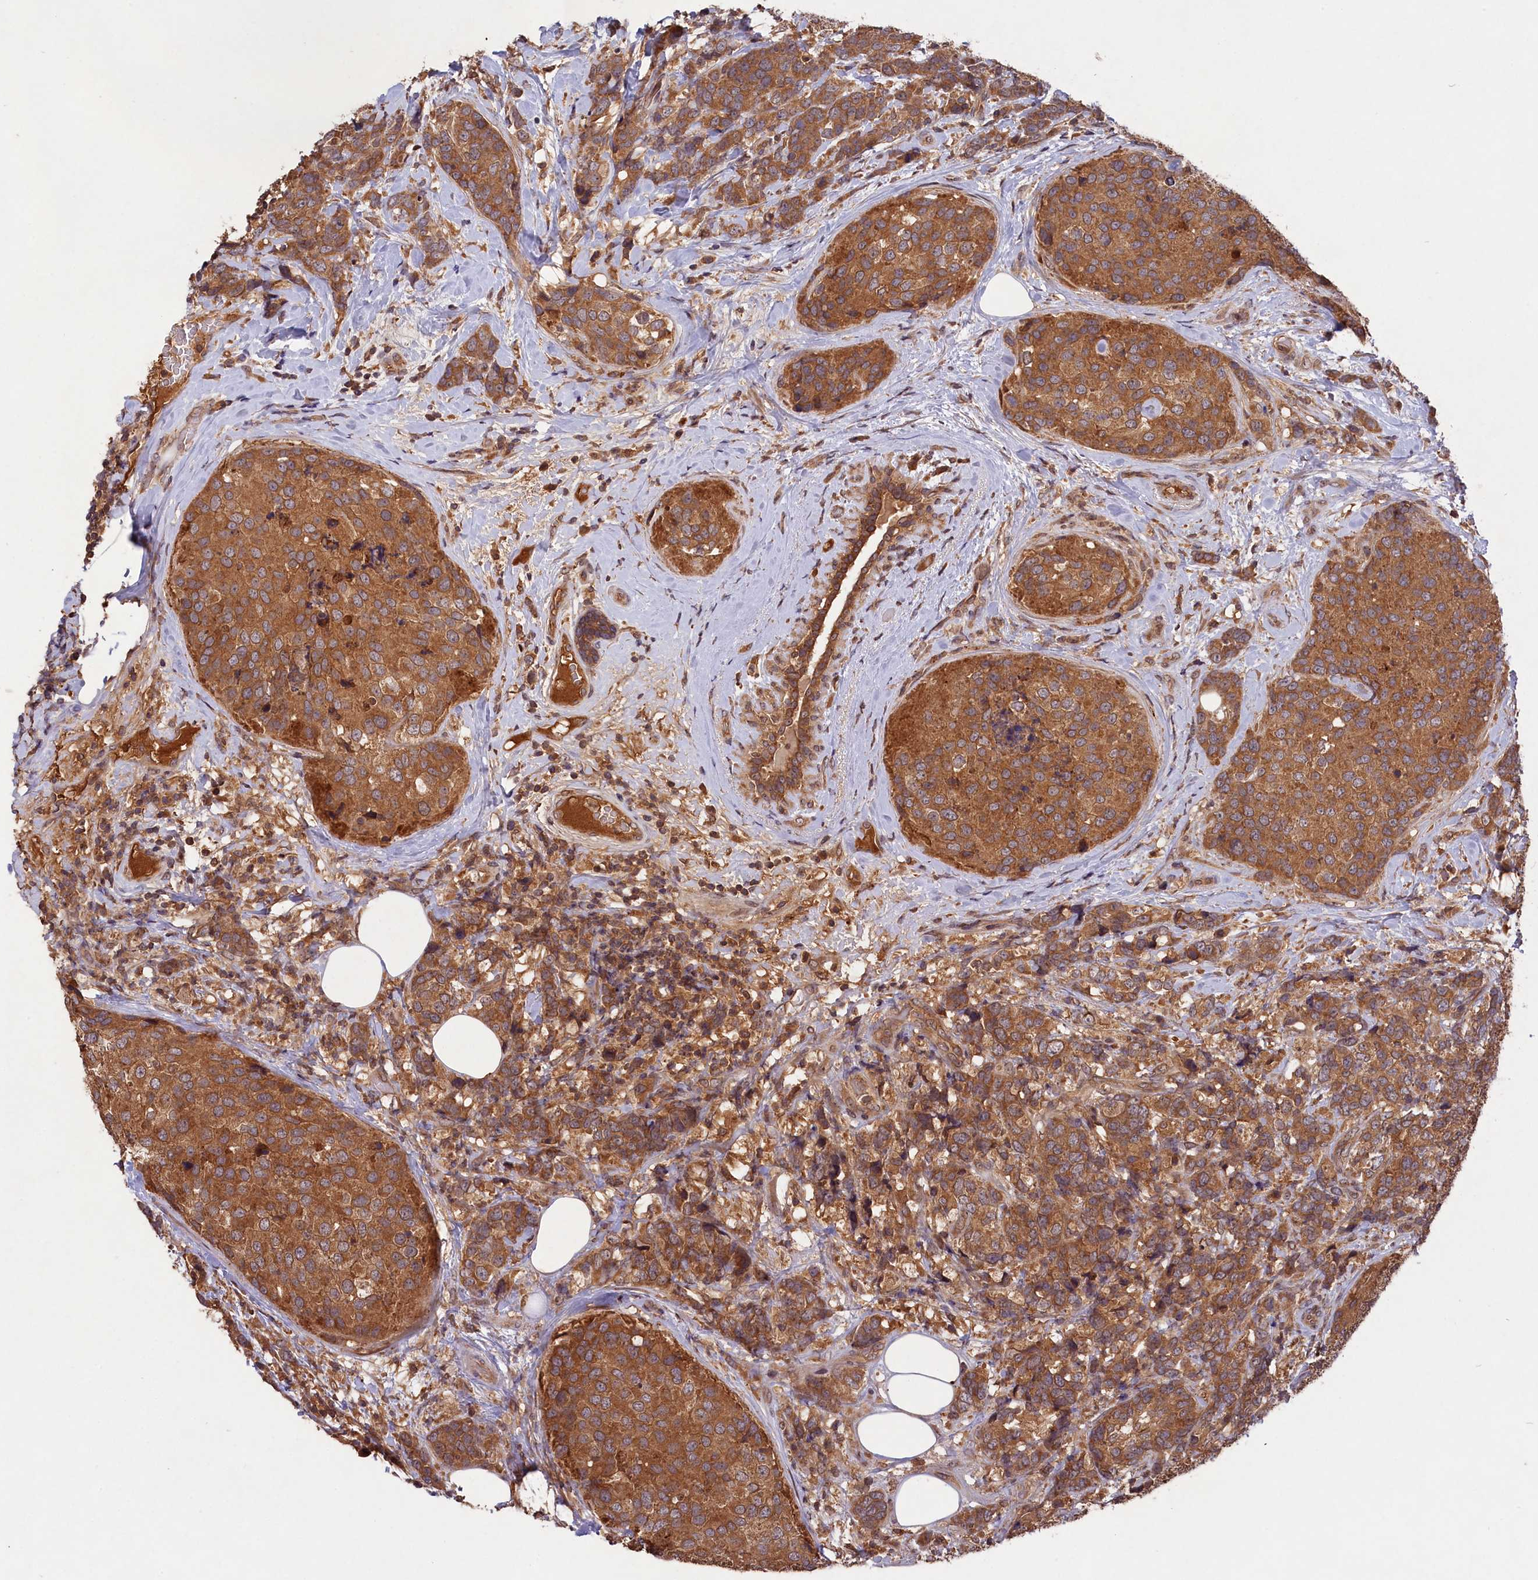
{"staining": {"intensity": "moderate", "quantity": ">75%", "location": "cytoplasmic/membranous"}, "tissue": "breast cancer", "cell_type": "Tumor cells", "image_type": "cancer", "snomed": [{"axis": "morphology", "description": "Lobular carcinoma"}, {"axis": "topography", "description": "Breast"}], "caption": "This is an image of immunohistochemistry staining of breast lobular carcinoma, which shows moderate expression in the cytoplasmic/membranous of tumor cells.", "gene": "CHAC1", "patient": {"sex": "female", "age": 59}}